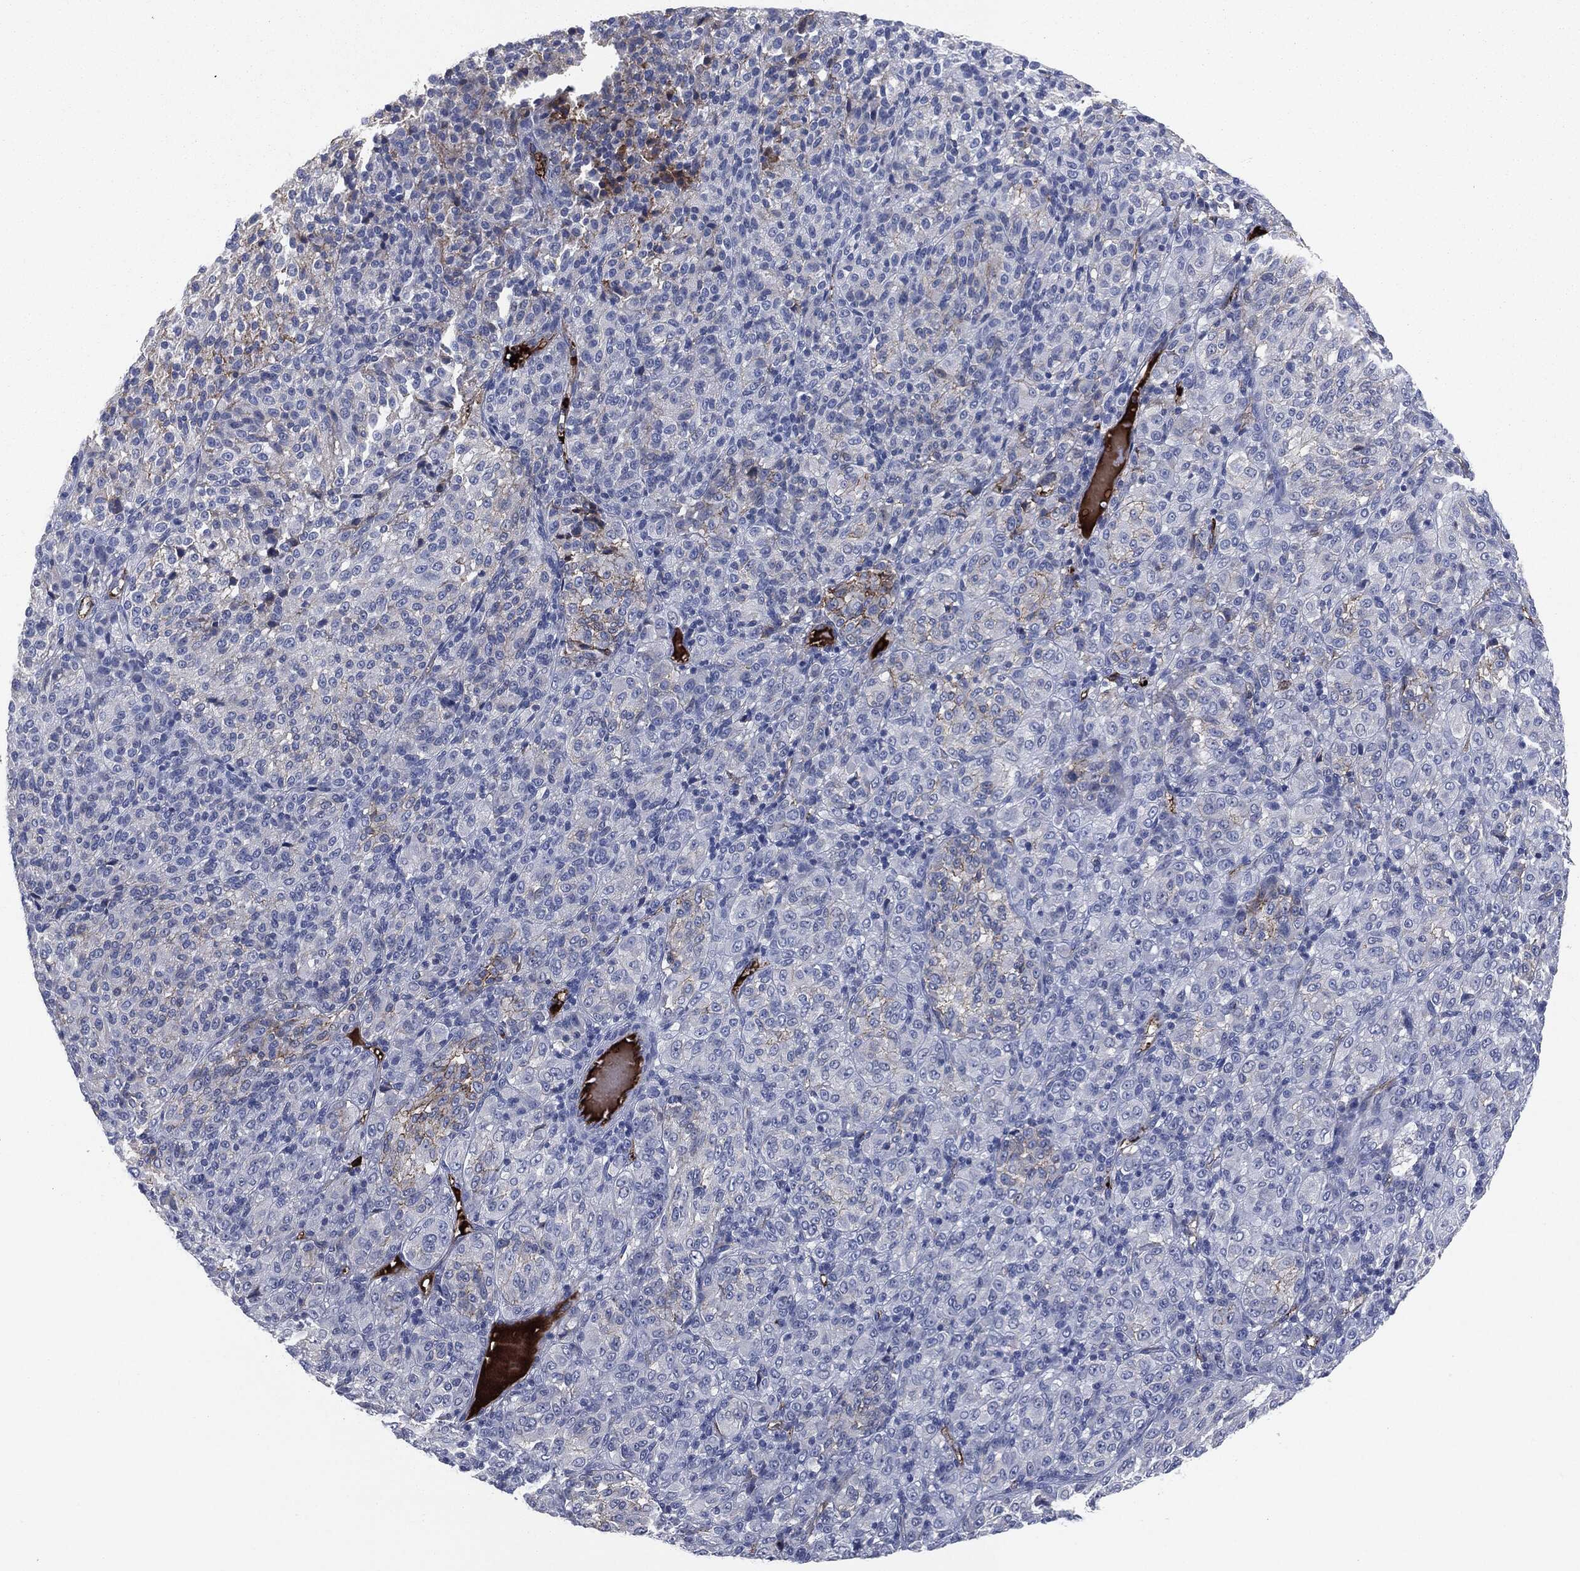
{"staining": {"intensity": "negative", "quantity": "none", "location": "none"}, "tissue": "melanoma", "cell_type": "Tumor cells", "image_type": "cancer", "snomed": [{"axis": "morphology", "description": "Malignant melanoma, Metastatic site"}, {"axis": "topography", "description": "Brain"}], "caption": "A photomicrograph of malignant melanoma (metastatic site) stained for a protein displays no brown staining in tumor cells. Brightfield microscopy of IHC stained with DAB (brown) and hematoxylin (blue), captured at high magnification.", "gene": "APOB", "patient": {"sex": "female", "age": 56}}